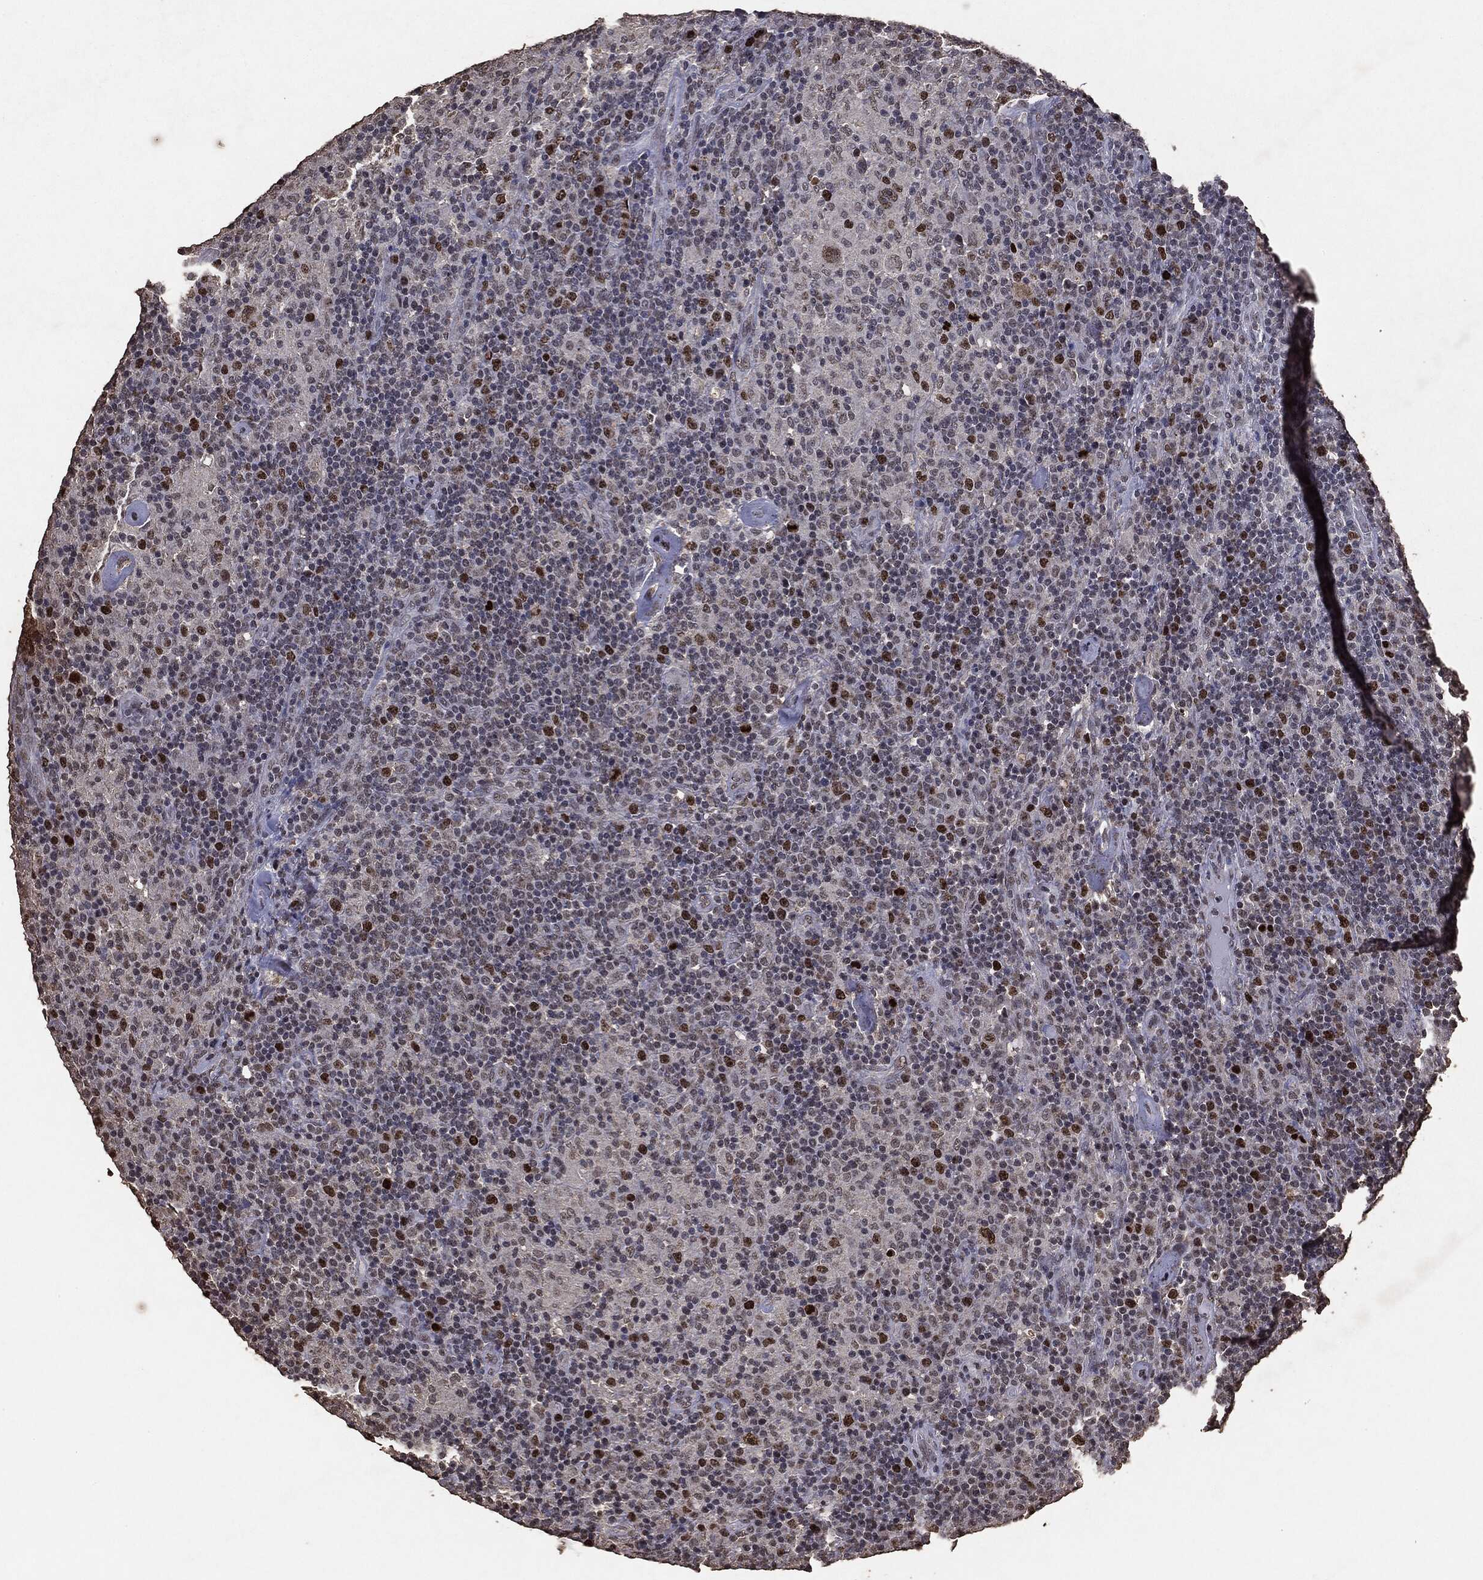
{"staining": {"intensity": "strong", "quantity": "<25%", "location": "nuclear"}, "tissue": "lymphoma", "cell_type": "Tumor cells", "image_type": "cancer", "snomed": [{"axis": "morphology", "description": "Hodgkin's disease, NOS"}, {"axis": "topography", "description": "Lymph node"}], "caption": "Hodgkin's disease stained with immunohistochemistry (IHC) shows strong nuclear positivity in about <25% of tumor cells. Using DAB (3,3'-diaminobenzidine) (brown) and hematoxylin (blue) stains, captured at high magnification using brightfield microscopy.", "gene": "RAD18", "patient": {"sex": "male", "age": 70}}